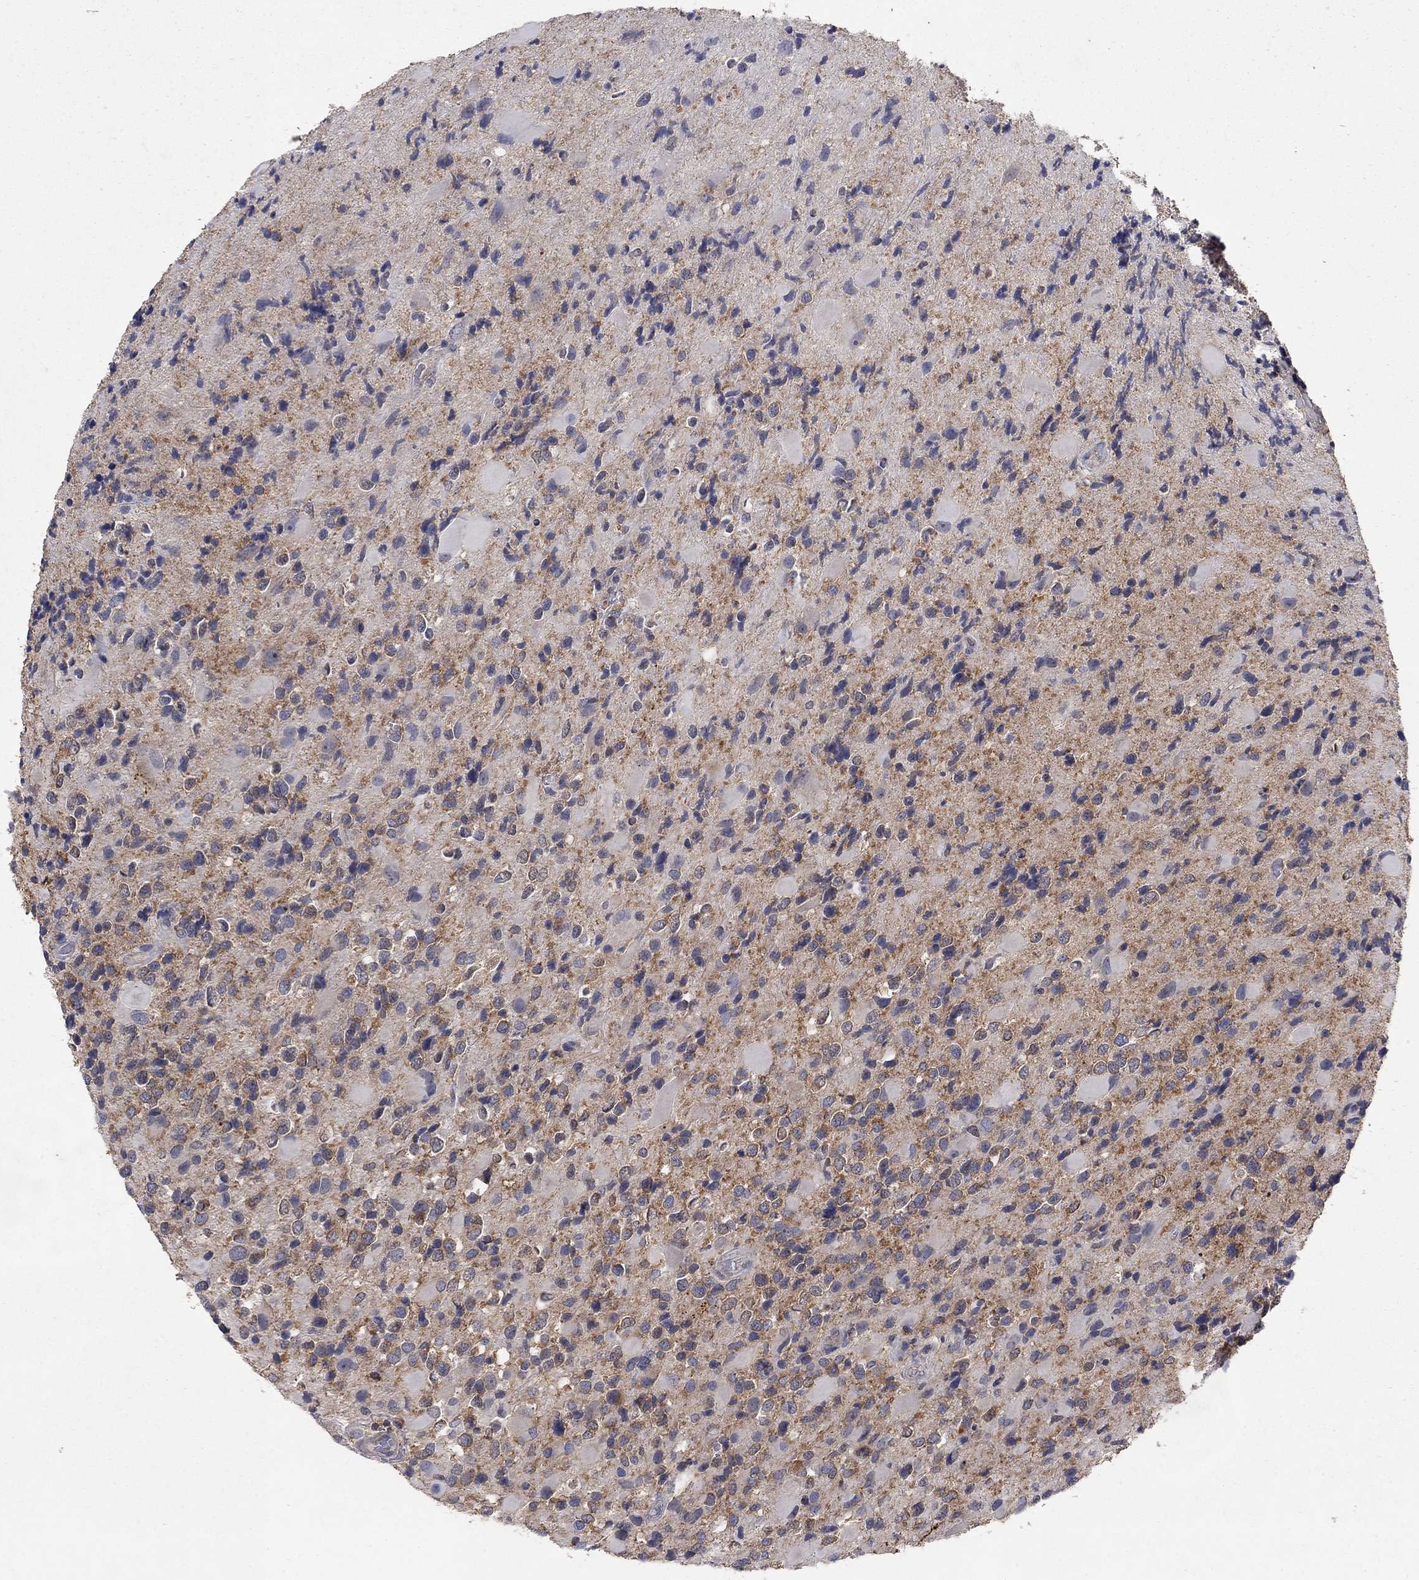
{"staining": {"intensity": "moderate", "quantity": "25%-75%", "location": "cytoplasmic/membranous"}, "tissue": "glioma", "cell_type": "Tumor cells", "image_type": "cancer", "snomed": [{"axis": "morphology", "description": "Glioma, malignant, Low grade"}, {"axis": "topography", "description": "Brain"}], "caption": "Tumor cells exhibit medium levels of moderate cytoplasmic/membranous positivity in about 25%-75% of cells in human glioma. Nuclei are stained in blue.", "gene": "GPSM1", "patient": {"sex": "female", "age": 32}}